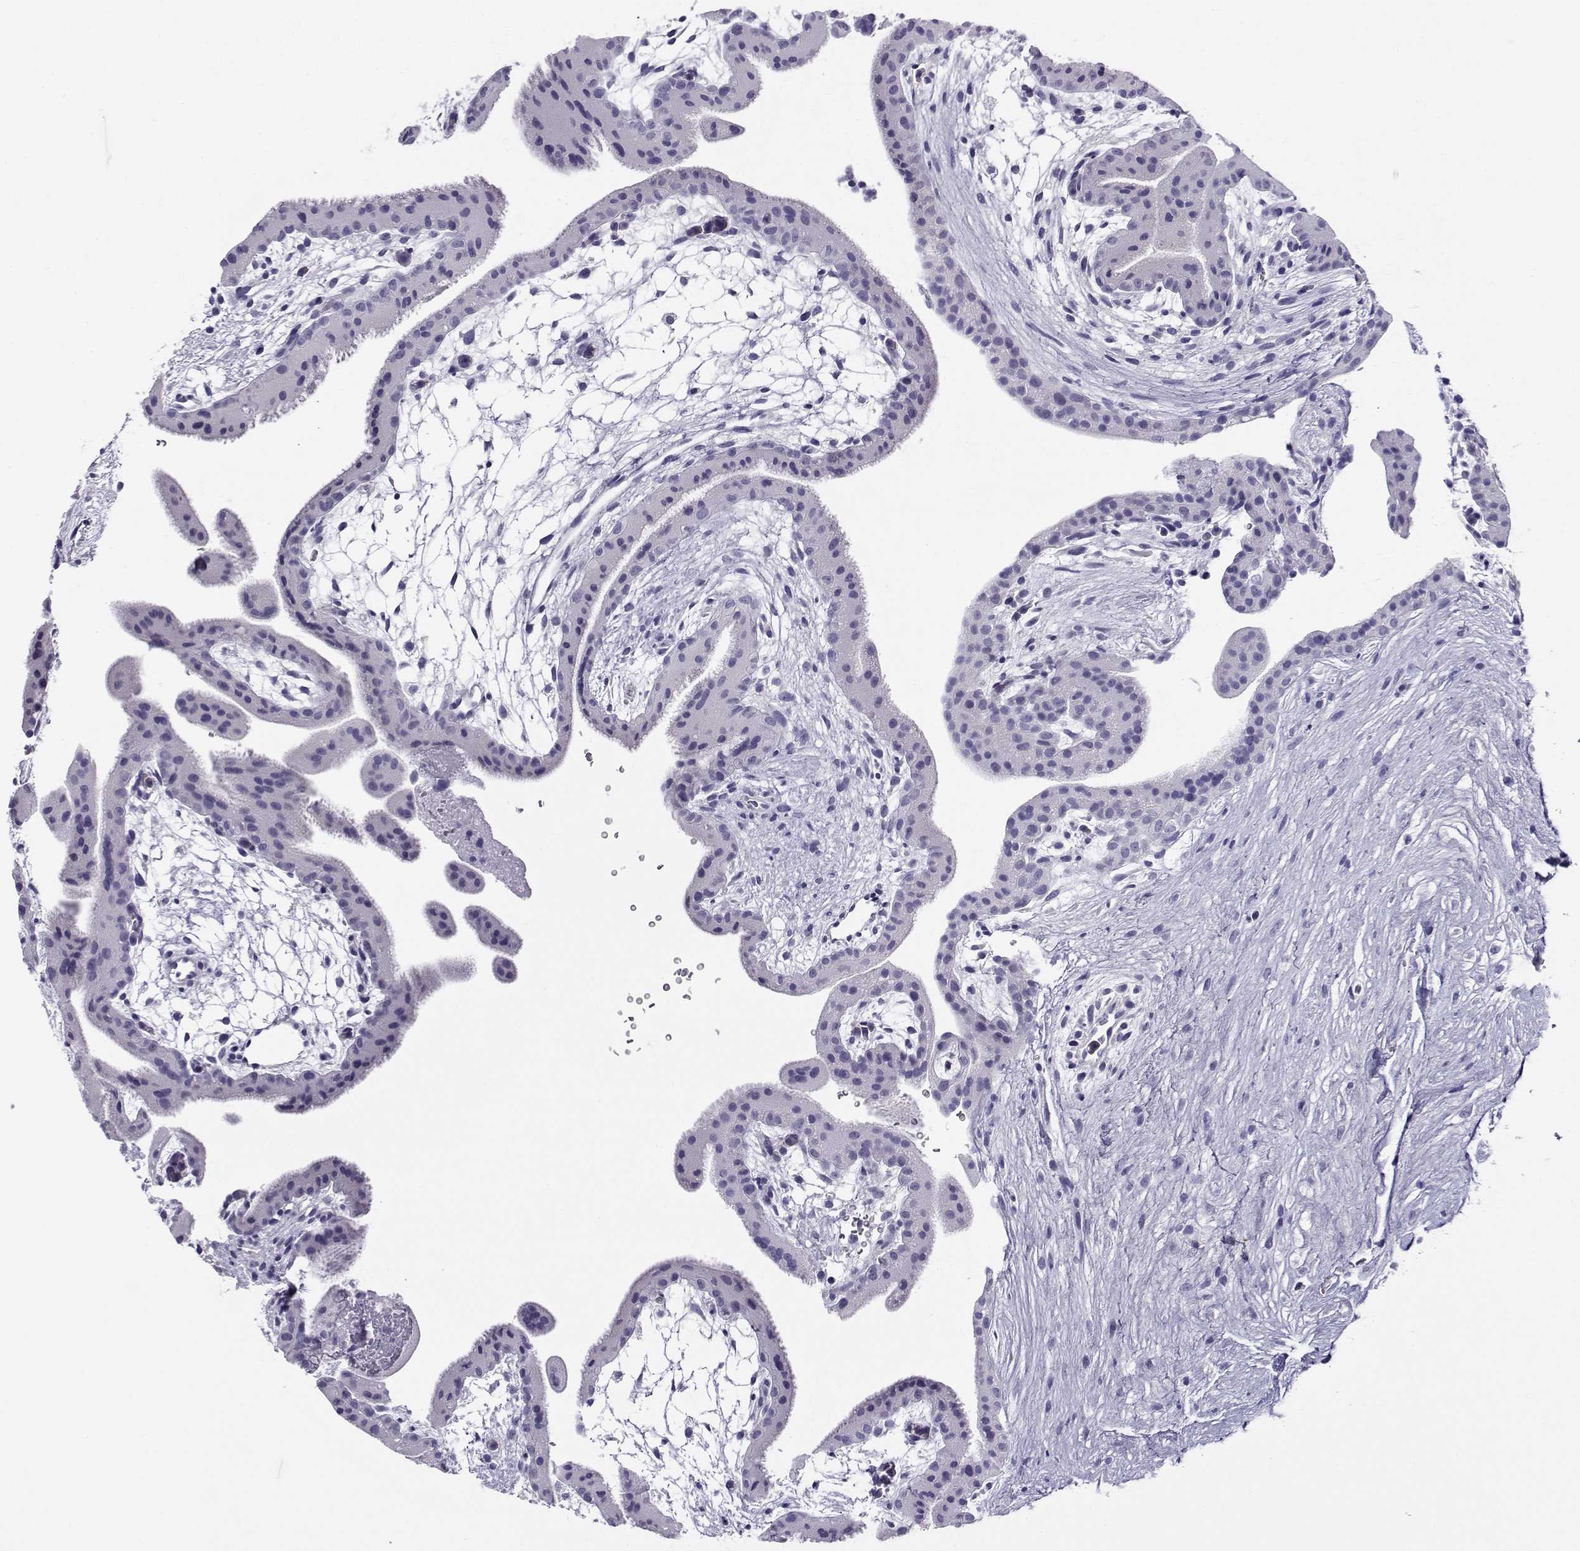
{"staining": {"intensity": "negative", "quantity": "none", "location": "none"}, "tissue": "placenta", "cell_type": "Decidual cells", "image_type": "normal", "snomed": [{"axis": "morphology", "description": "Normal tissue, NOS"}, {"axis": "topography", "description": "Placenta"}], "caption": "An image of human placenta is negative for staining in decidual cells. (DAB immunohistochemistry (IHC) visualized using brightfield microscopy, high magnification).", "gene": "CABS1", "patient": {"sex": "female", "age": 19}}